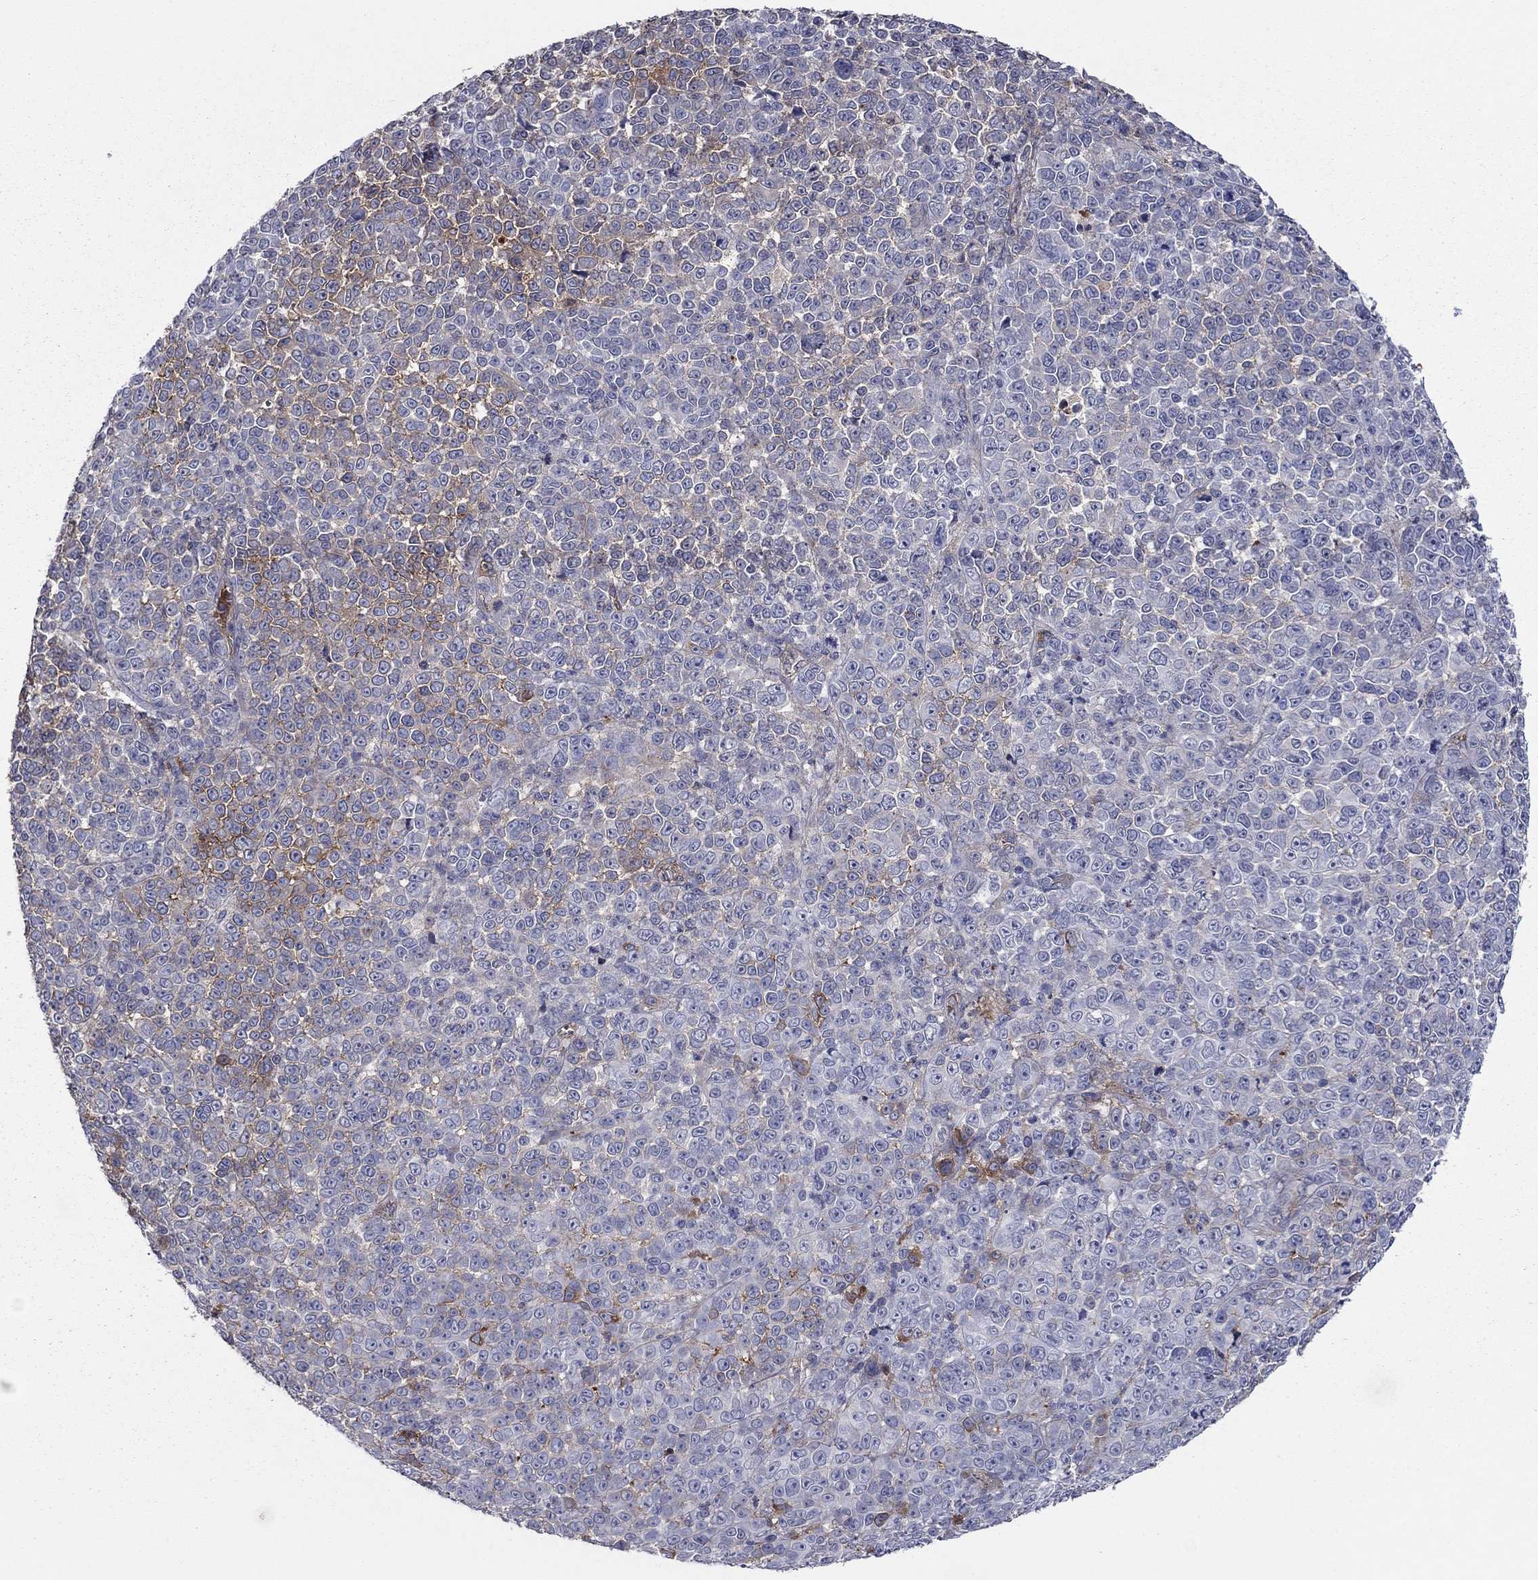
{"staining": {"intensity": "moderate", "quantity": "<25%", "location": "cytoplasmic/membranous"}, "tissue": "melanoma", "cell_type": "Tumor cells", "image_type": "cancer", "snomed": [{"axis": "morphology", "description": "Malignant melanoma, NOS"}, {"axis": "topography", "description": "Skin"}], "caption": "The micrograph demonstrates staining of melanoma, revealing moderate cytoplasmic/membranous protein positivity (brown color) within tumor cells.", "gene": "HPX", "patient": {"sex": "female", "age": 95}}